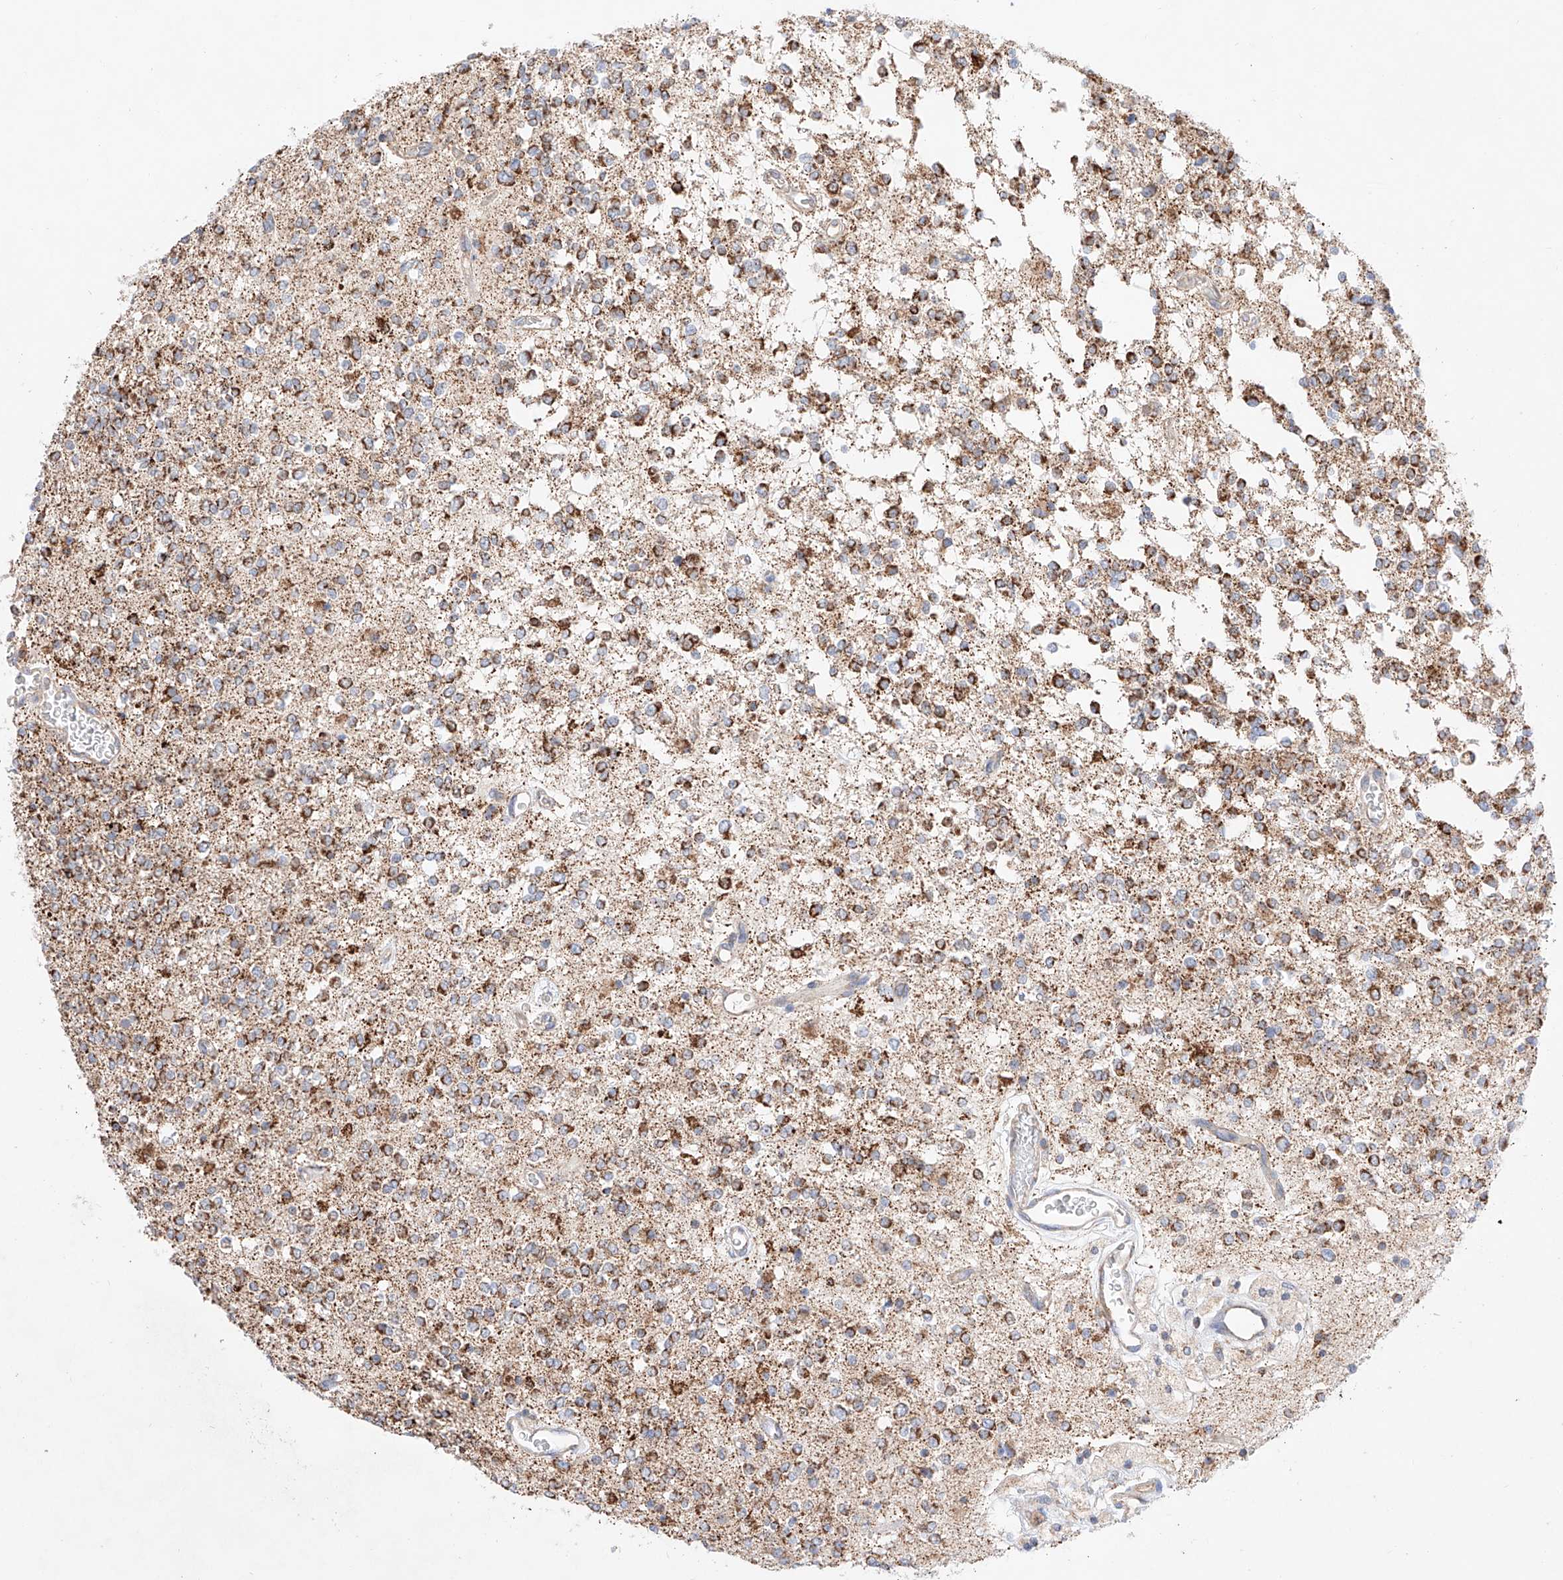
{"staining": {"intensity": "moderate", "quantity": ">75%", "location": "cytoplasmic/membranous"}, "tissue": "glioma", "cell_type": "Tumor cells", "image_type": "cancer", "snomed": [{"axis": "morphology", "description": "Glioma, malignant, High grade"}, {"axis": "topography", "description": "Brain"}], "caption": "Protein staining of glioma tissue shows moderate cytoplasmic/membranous expression in approximately >75% of tumor cells. (brown staining indicates protein expression, while blue staining denotes nuclei).", "gene": "KTI12", "patient": {"sex": "male", "age": 34}}